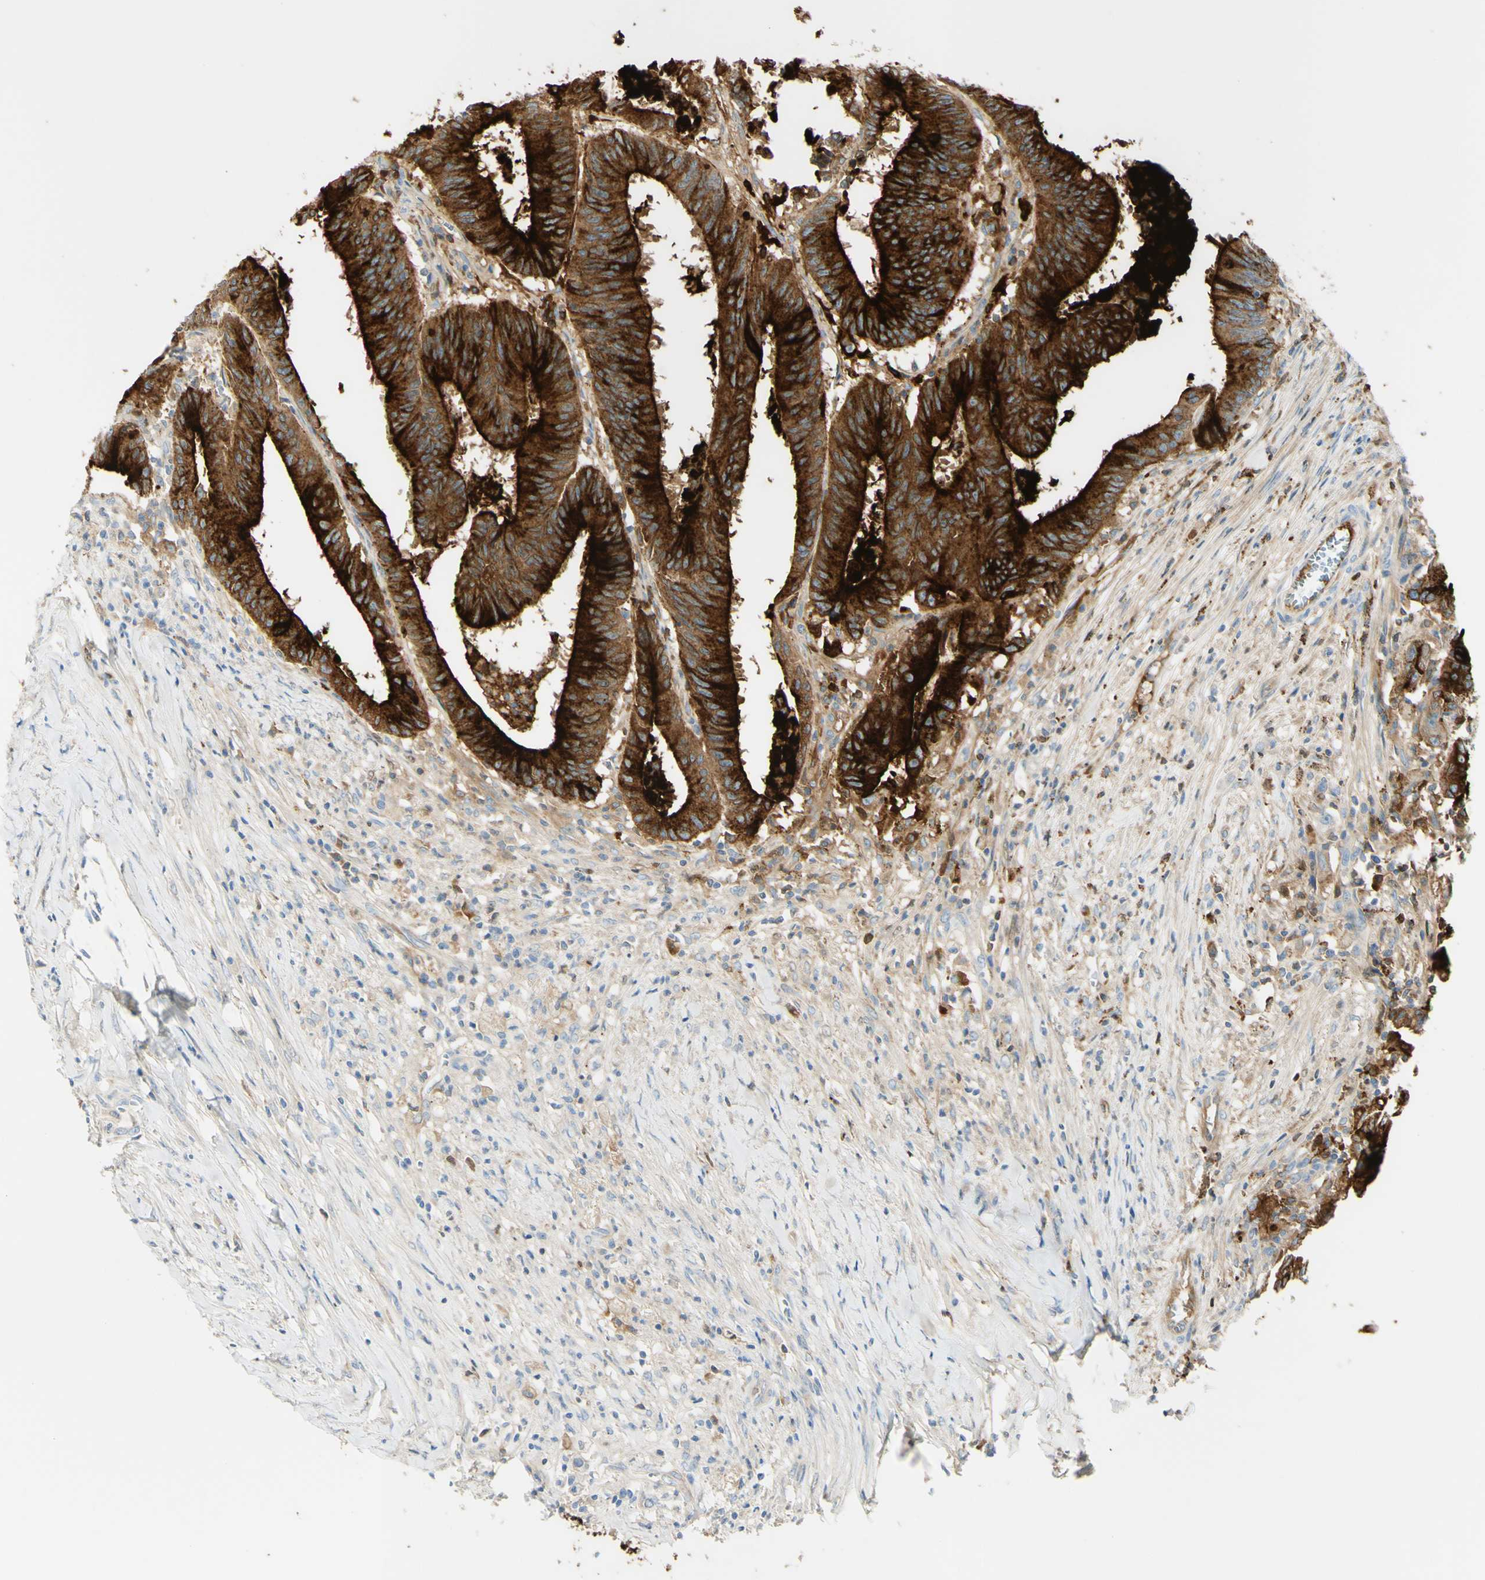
{"staining": {"intensity": "strong", "quantity": ">75%", "location": "cytoplasmic/membranous"}, "tissue": "colorectal cancer", "cell_type": "Tumor cells", "image_type": "cancer", "snomed": [{"axis": "morphology", "description": "Adenocarcinoma, NOS"}, {"axis": "topography", "description": "Colon"}], "caption": "There is high levels of strong cytoplasmic/membranous positivity in tumor cells of colorectal cancer (adenocarcinoma), as demonstrated by immunohistochemical staining (brown color).", "gene": "PIGR", "patient": {"sex": "male", "age": 45}}